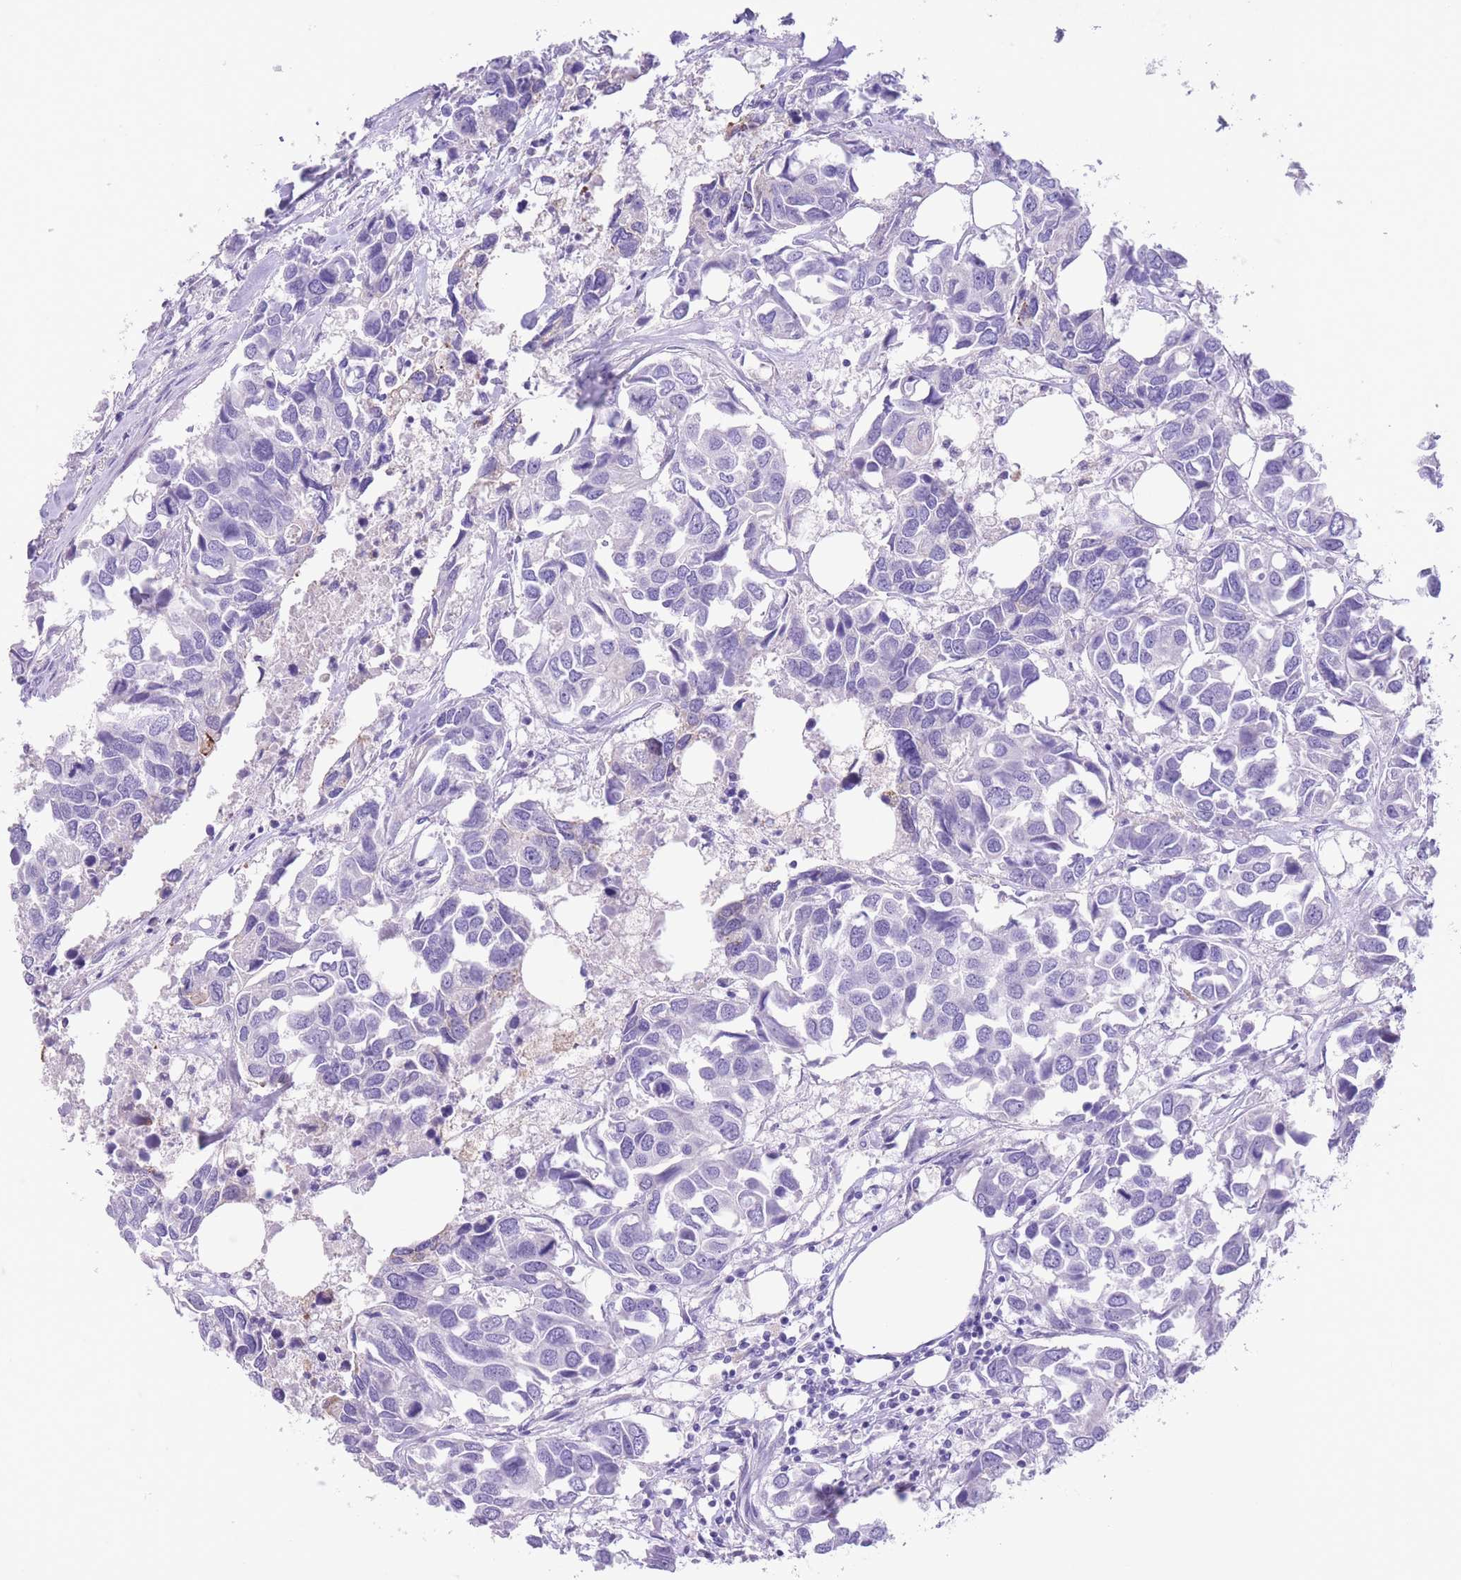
{"staining": {"intensity": "negative", "quantity": "none", "location": "none"}, "tissue": "breast cancer", "cell_type": "Tumor cells", "image_type": "cancer", "snomed": [{"axis": "morphology", "description": "Duct carcinoma"}, {"axis": "topography", "description": "Breast"}], "caption": "Protein analysis of infiltrating ductal carcinoma (breast) demonstrates no significant expression in tumor cells.", "gene": "RAI2", "patient": {"sex": "female", "age": 83}}